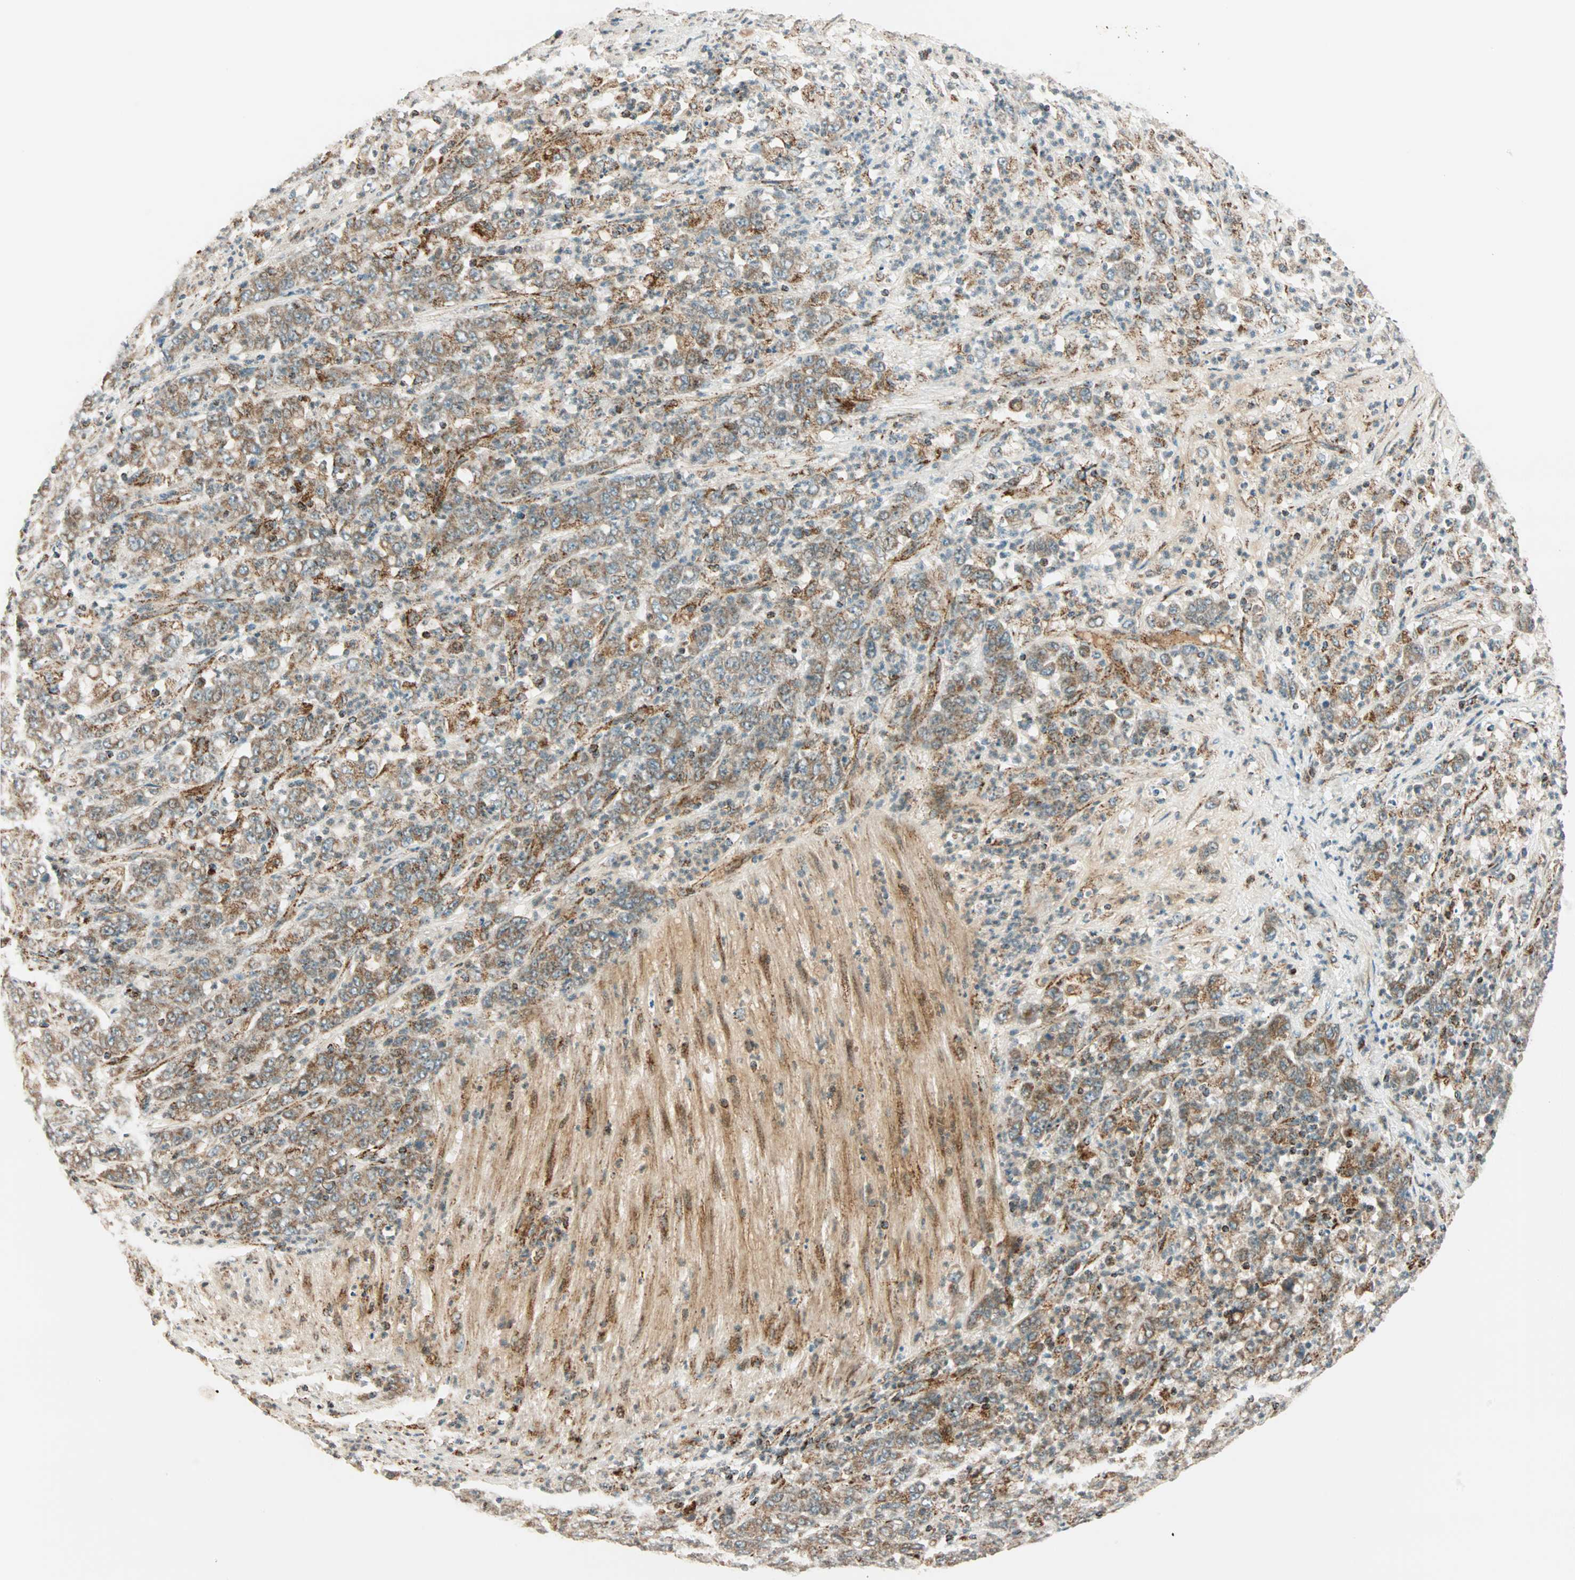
{"staining": {"intensity": "moderate", "quantity": ">75%", "location": "cytoplasmic/membranous"}, "tissue": "stomach cancer", "cell_type": "Tumor cells", "image_type": "cancer", "snomed": [{"axis": "morphology", "description": "Adenocarcinoma, NOS"}, {"axis": "topography", "description": "Stomach, lower"}], "caption": "This photomicrograph displays IHC staining of stomach adenocarcinoma, with medium moderate cytoplasmic/membranous staining in about >75% of tumor cells.", "gene": "SPRY4", "patient": {"sex": "female", "age": 71}}